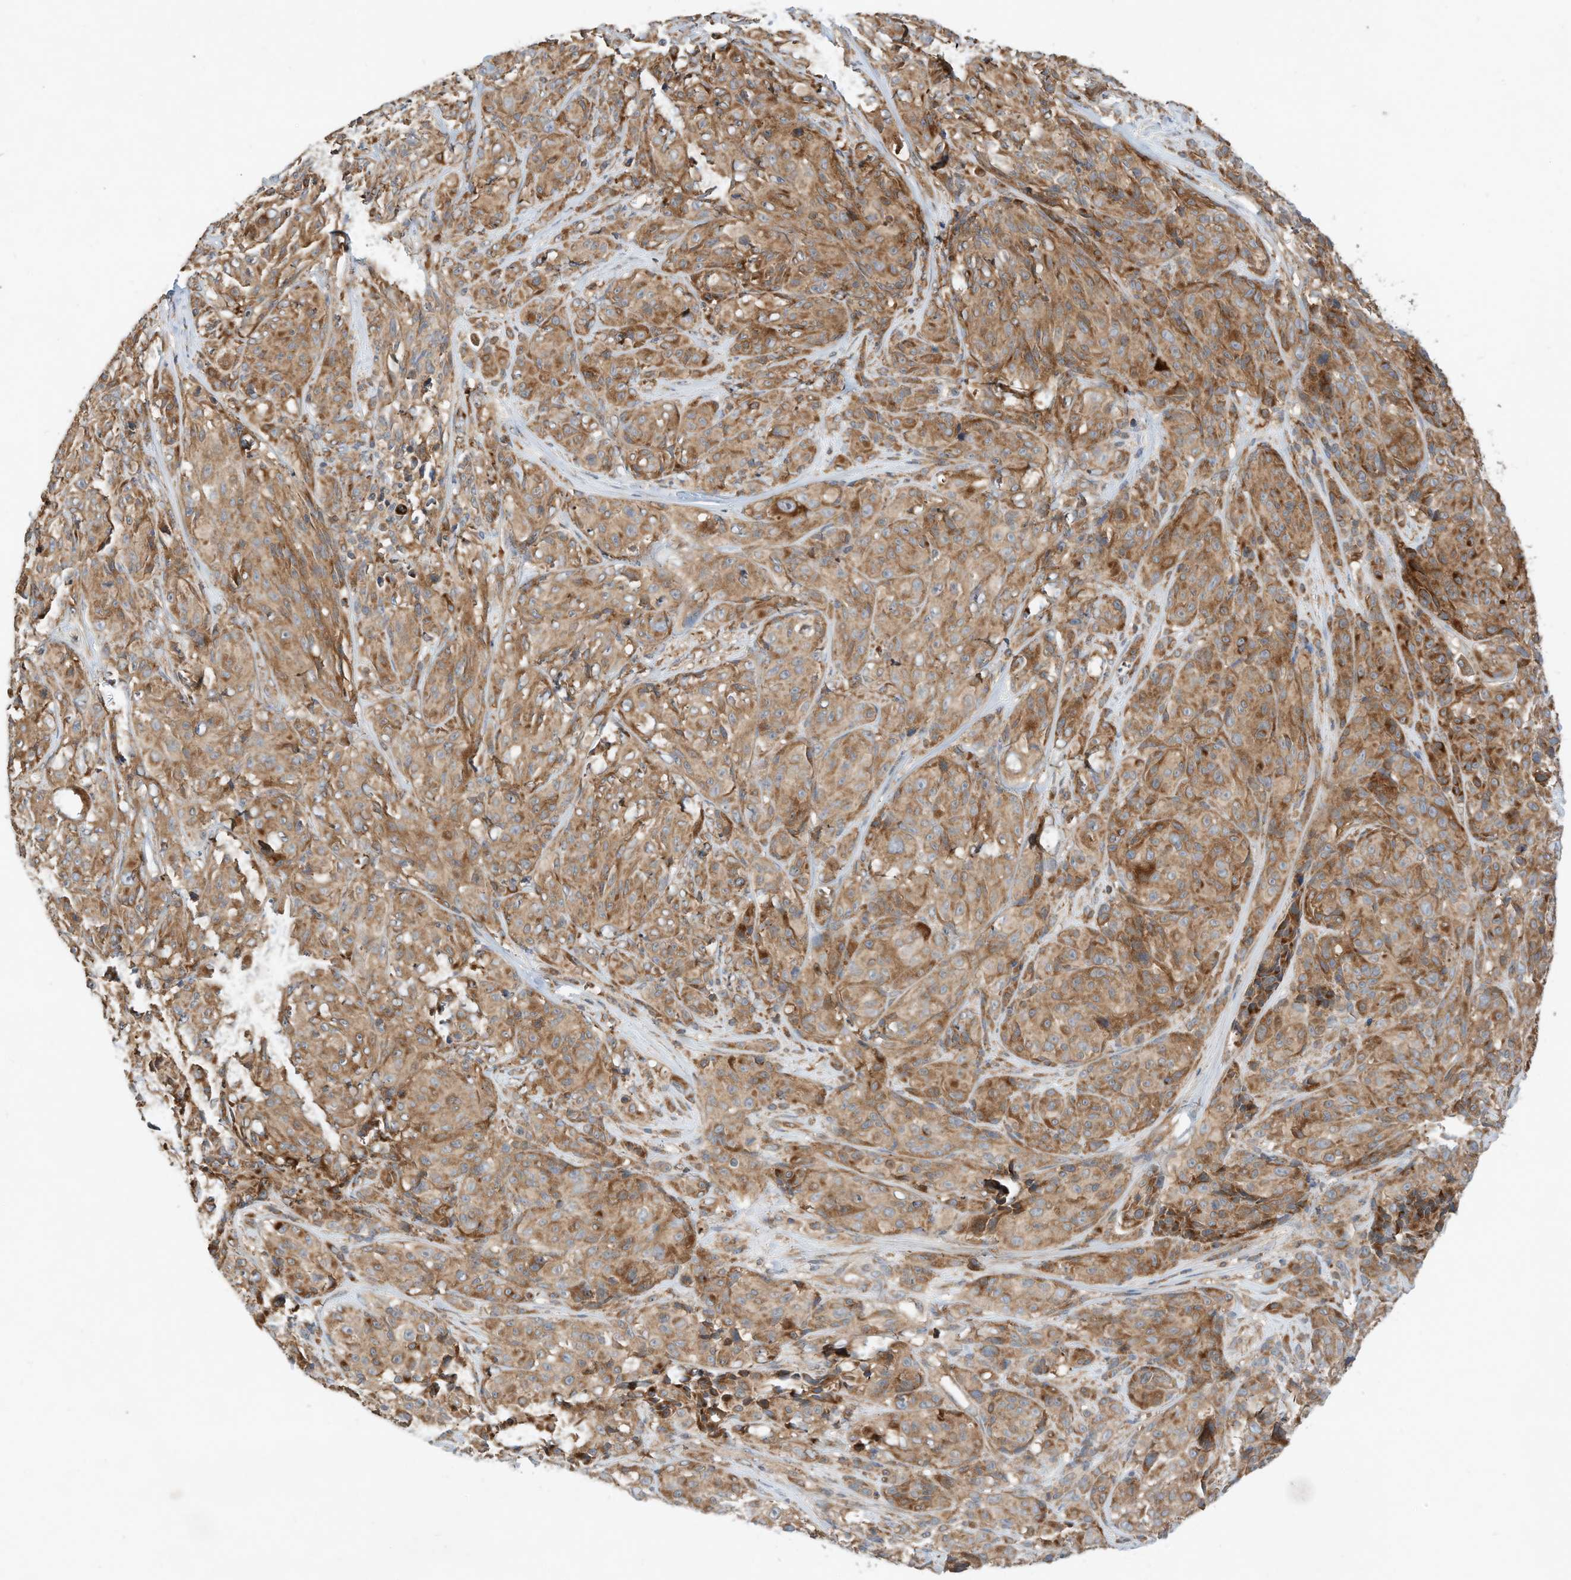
{"staining": {"intensity": "strong", "quantity": ">75%", "location": "cytoplasmic/membranous"}, "tissue": "melanoma", "cell_type": "Tumor cells", "image_type": "cancer", "snomed": [{"axis": "morphology", "description": "Malignant melanoma, NOS"}, {"axis": "topography", "description": "Skin"}], "caption": "Protein staining by IHC exhibits strong cytoplasmic/membranous staining in about >75% of tumor cells in melanoma.", "gene": "CPAMD8", "patient": {"sex": "male", "age": 73}}